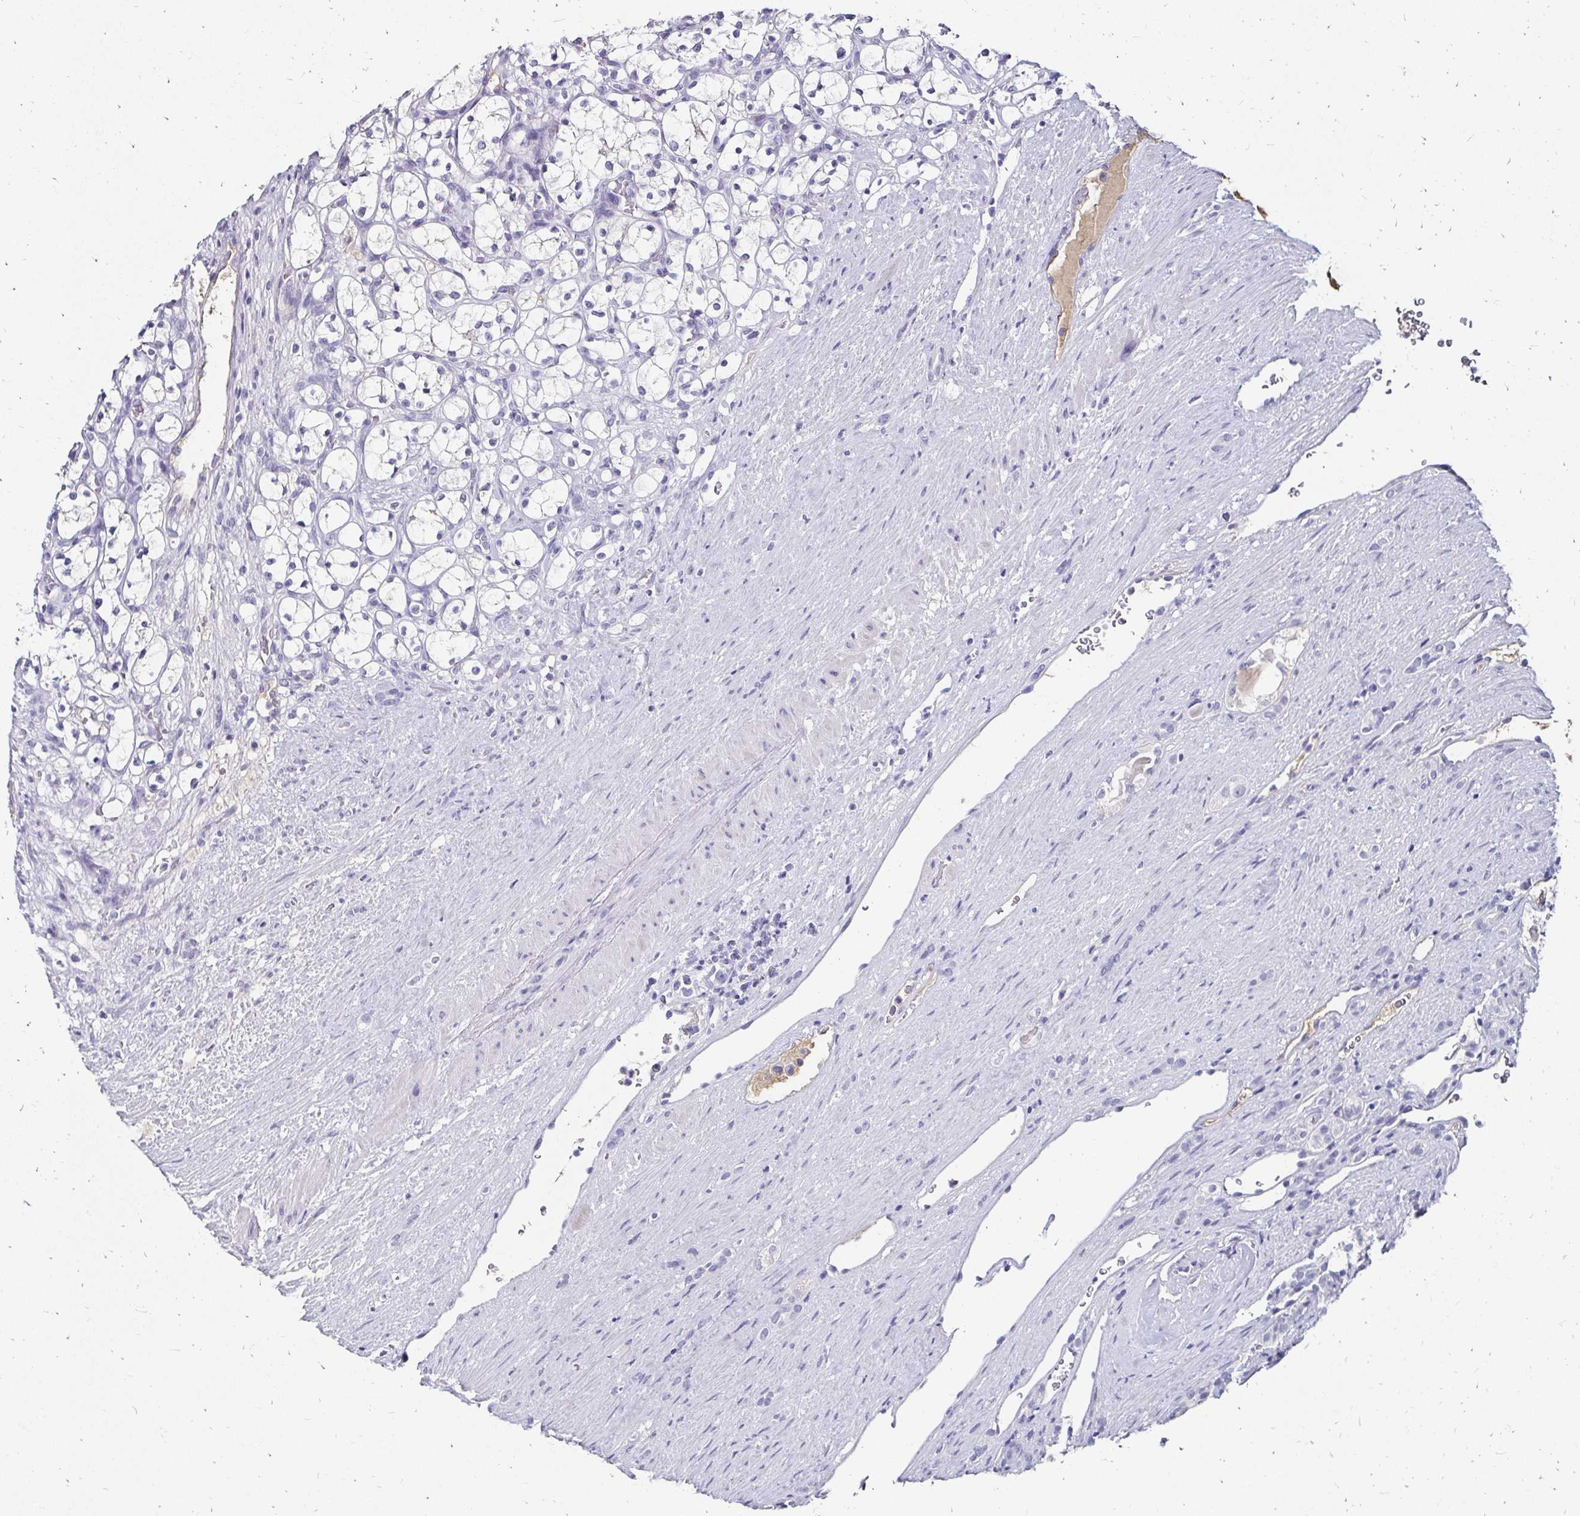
{"staining": {"intensity": "negative", "quantity": "none", "location": "none"}, "tissue": "renal cancer", "cell_type": "Tumor cells", "image_type": "cancer", "snomed": [{"axis": "morphology", "description": "Adenocarcinoma, NOS"}, {"axis": "topography", "description": "Kidney"}], "caption": "Renal adenocarcinoma was stained to show a protein in brown. There is no significant expression in tumor cells. The staining was performed using DAB to visualize the protein expression in brown, while the nuclei were stained in blue with hematoxylin (Magnification: 20x).", "gene": "SCG3", "patient": {"sex": "female", "age": 69}}